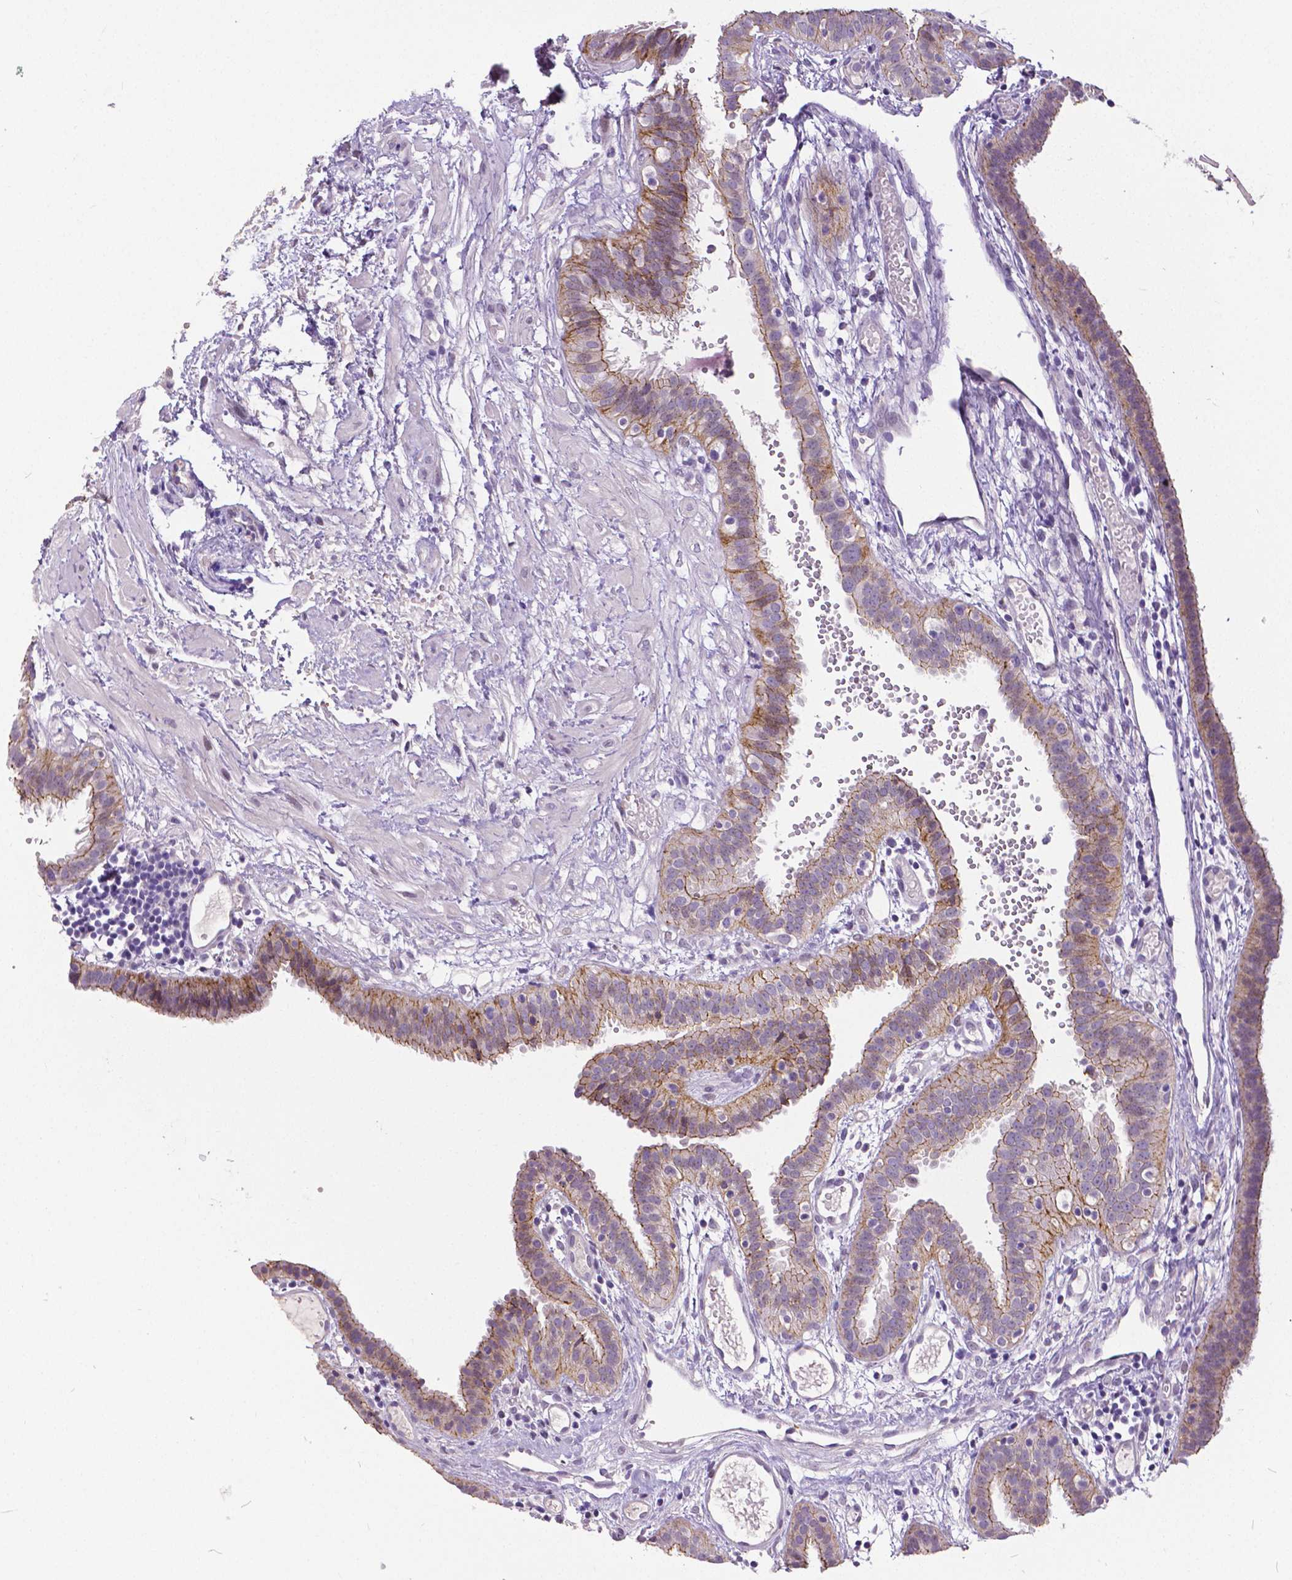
{"staining": {"intensity": "moderate", "quantity": "25%-75%", "location": "cytoplasmic/membranous"}, "tissue": "fallopian tube", "cell_type": "Glandular cells", "image_type": "normal", "snomed": [{"axis": "morphology", "description": "Normal tissue, NOS"}, {"axis": "topography", "description": "Fallopian tube"}], "caption": "Immunohistochemical staining of benign human fallopian tube shows medium levels of moderate cytoplasmic/membranous staining in about 25%-75% of glandular cells.", "gene": "OCLN", "patient": {"sex": "female", "age": 37}}